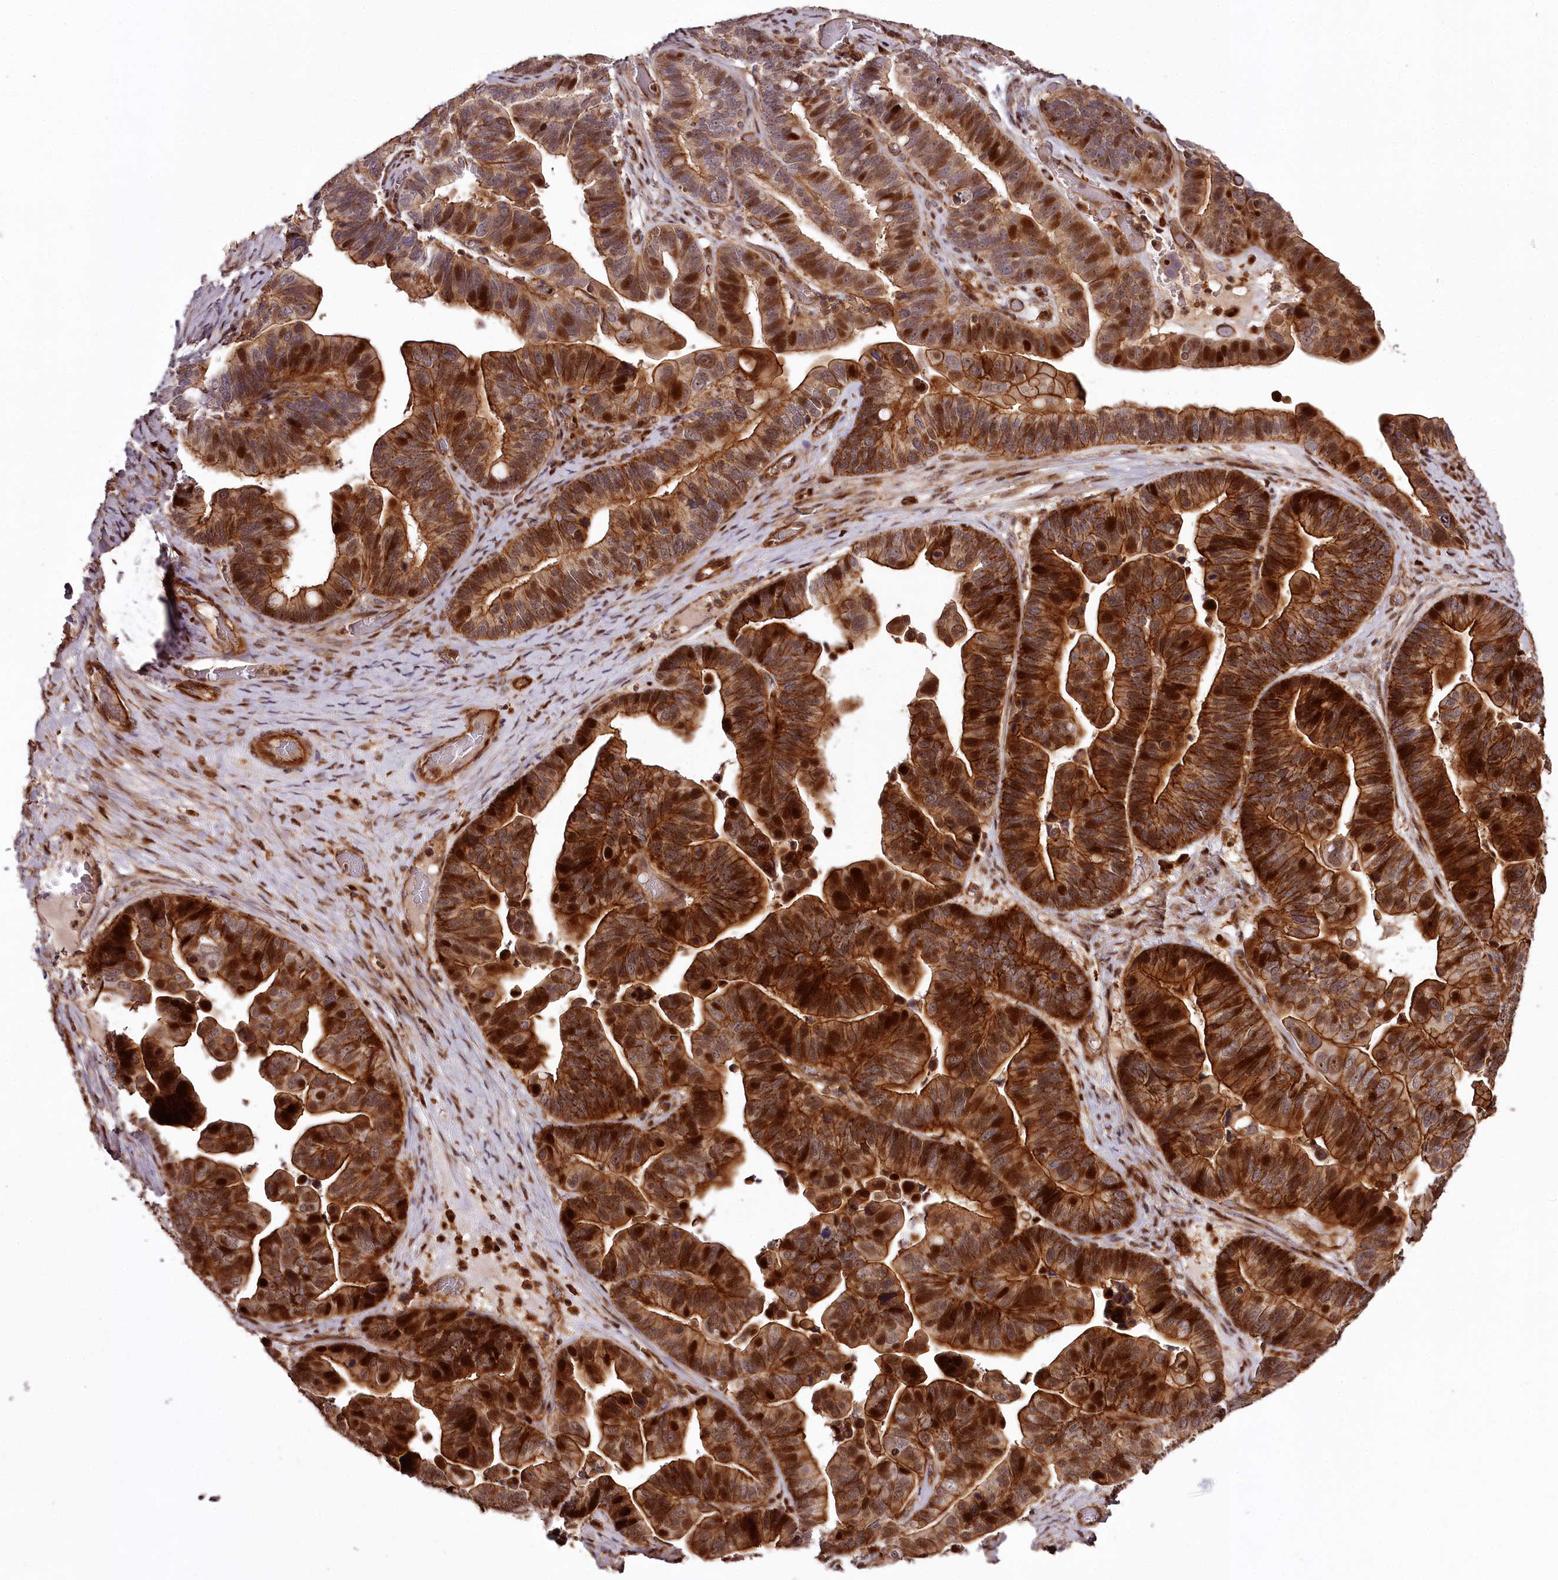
{"staining": {"intensity": "strong", "quantity": ">75%", "location": "cytoplasmic/membranous,nuclear"}, "tissue": "ovarian cancer", "cell_type": "Tumor cells", "image_type": "cancer", "snomed": [{"axis": "morphology", "description": "Cystadenocarcinoma, serous, NOS"}, {"axis": "topography", "description": "Ovary"}], "caption": "DAB (3,3'-diaminobenzidine) immunohistochemical staining of human serous cystadenocarcinoma (ovarian) displays strong cytoplasmic/membranous and nuclear protein positivity in approximately >75% of tumor cells.", "gene": "KIF14", "patient": {"sex": "female", "age": 56}}